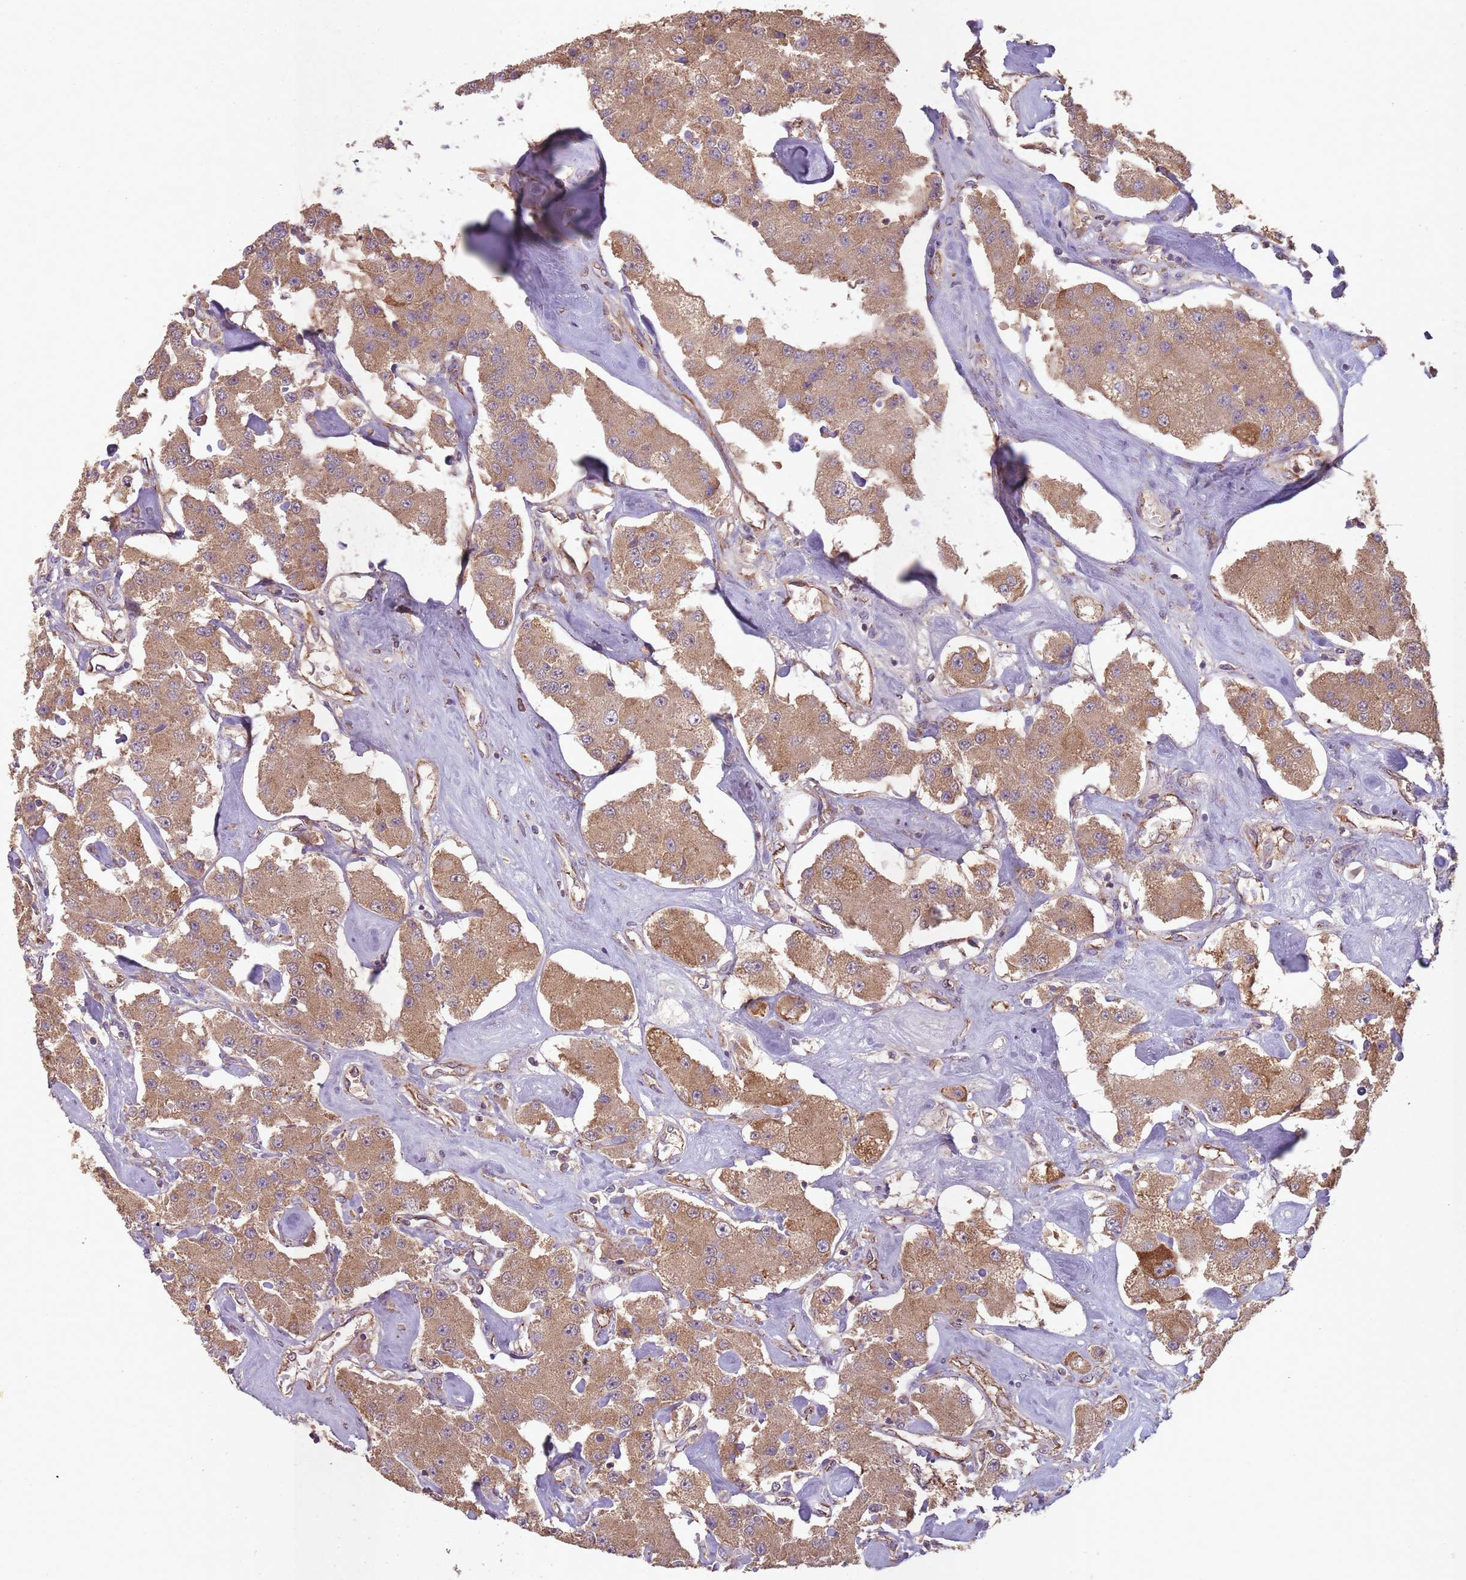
{"staining": {"intensity": "moderate", "quantity": ">75%", "location": "cytoplasmic/membranous"}, "tissue": "carcinoid", "cell_type": "Tumor cells", "image_type": "cancer", "snomed": [{"axis": "morphology", "description": "Carcinoid, malignant, NOS"}, {"axis": "topography", "description": "Pancreas"}], "caption": "Moderate cytoplasmic/membranous protein positivity is present in approximately >75% of tumor cells in malignant carcinoid.", "gene": "SANBR", "patient": {"sex": "male", "age": 41}}